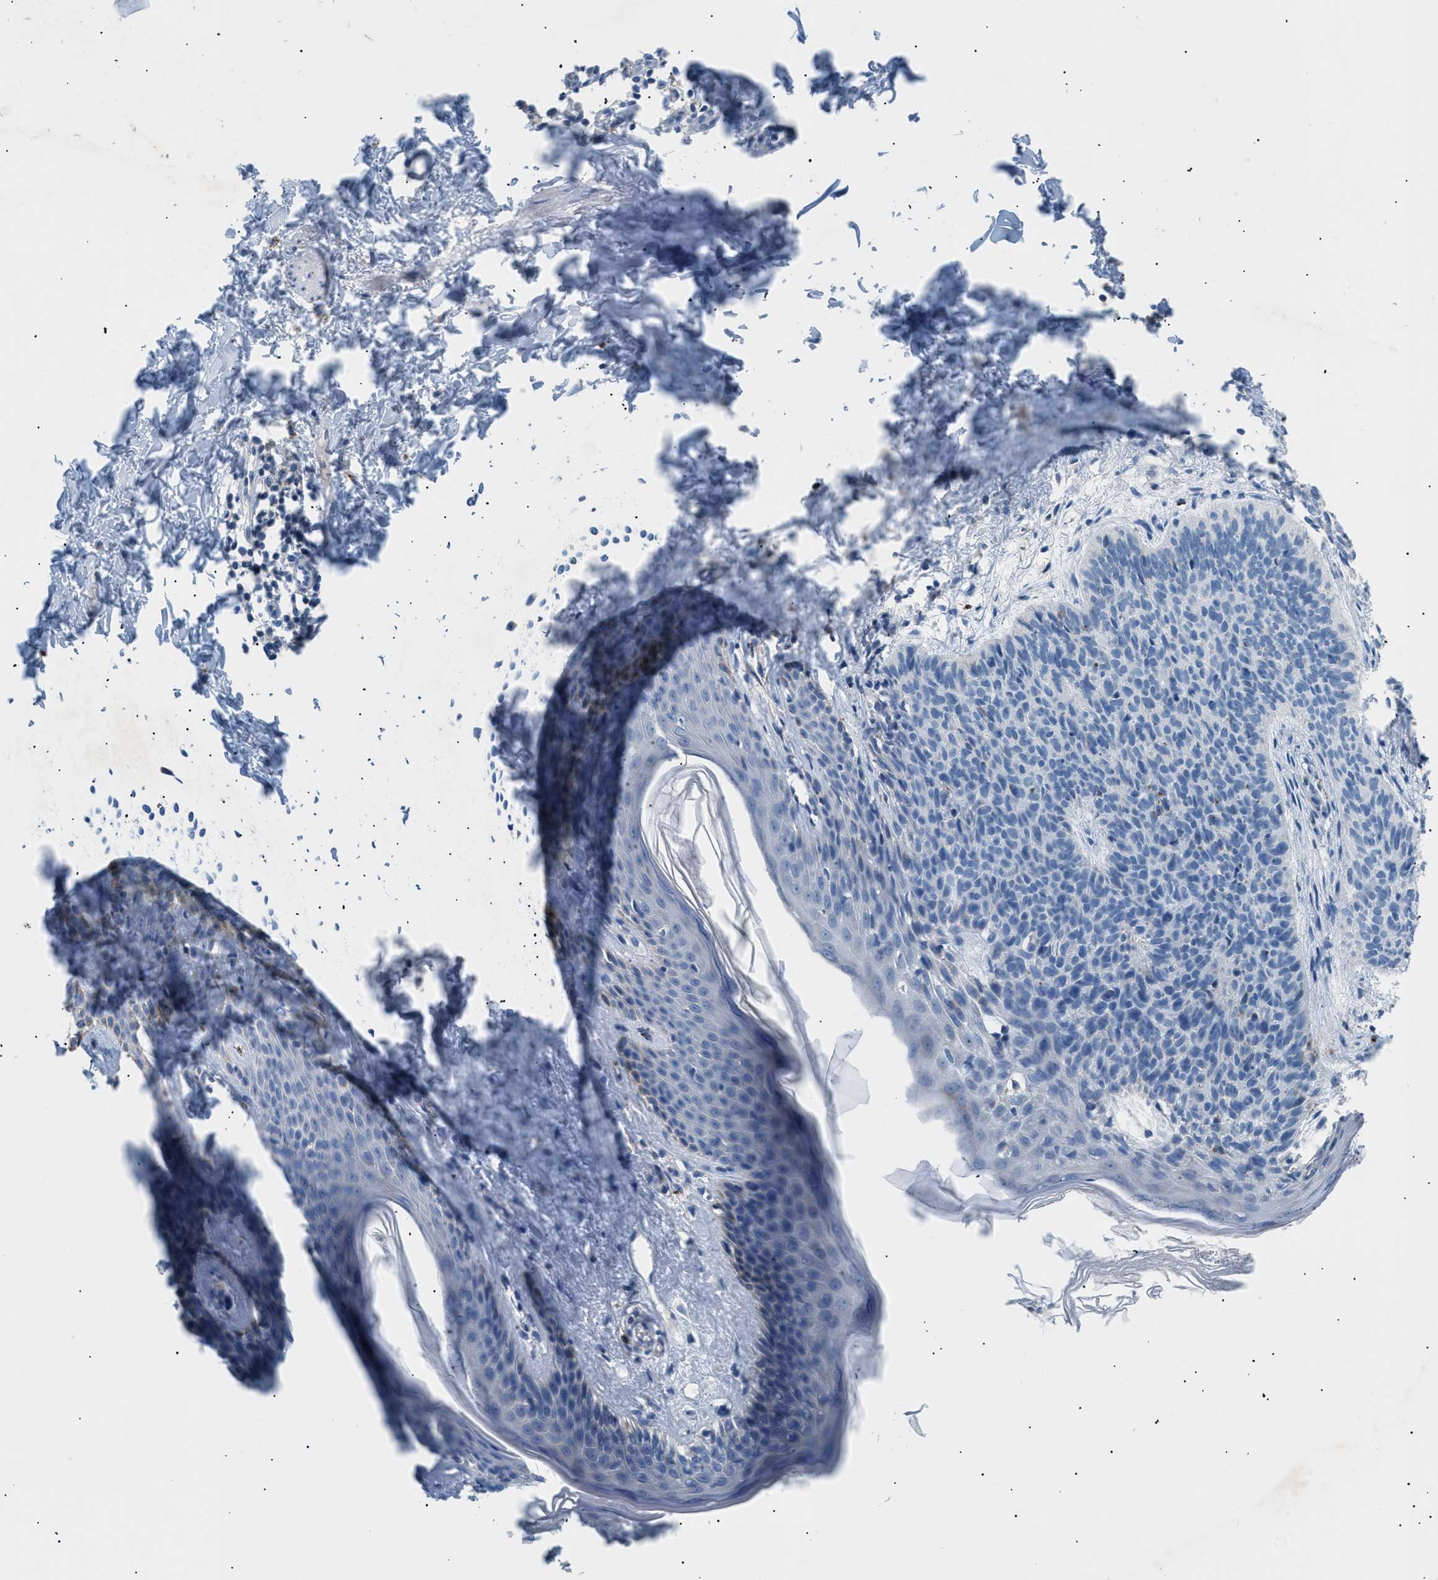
{"staining": {"intensity": "negative", "quantity": "none", "location": "none"}, "tissue": "skin cancer", "cell_type": "Tumor cells", "image_type": "cancer", "snomed": [{"axis": "morphology", "description": "Basal cell carcinoma"}, {"axis": "topography", "description": "Skin"}], "caption": "IHC image of neoplastic tissue: skin cancer (basal cell carcinoma) stained with DAB demonstrates no significant protein expression in tumor cells.", "gene": "ILDR1", "patient": {"sex": "male", "age": 60}}